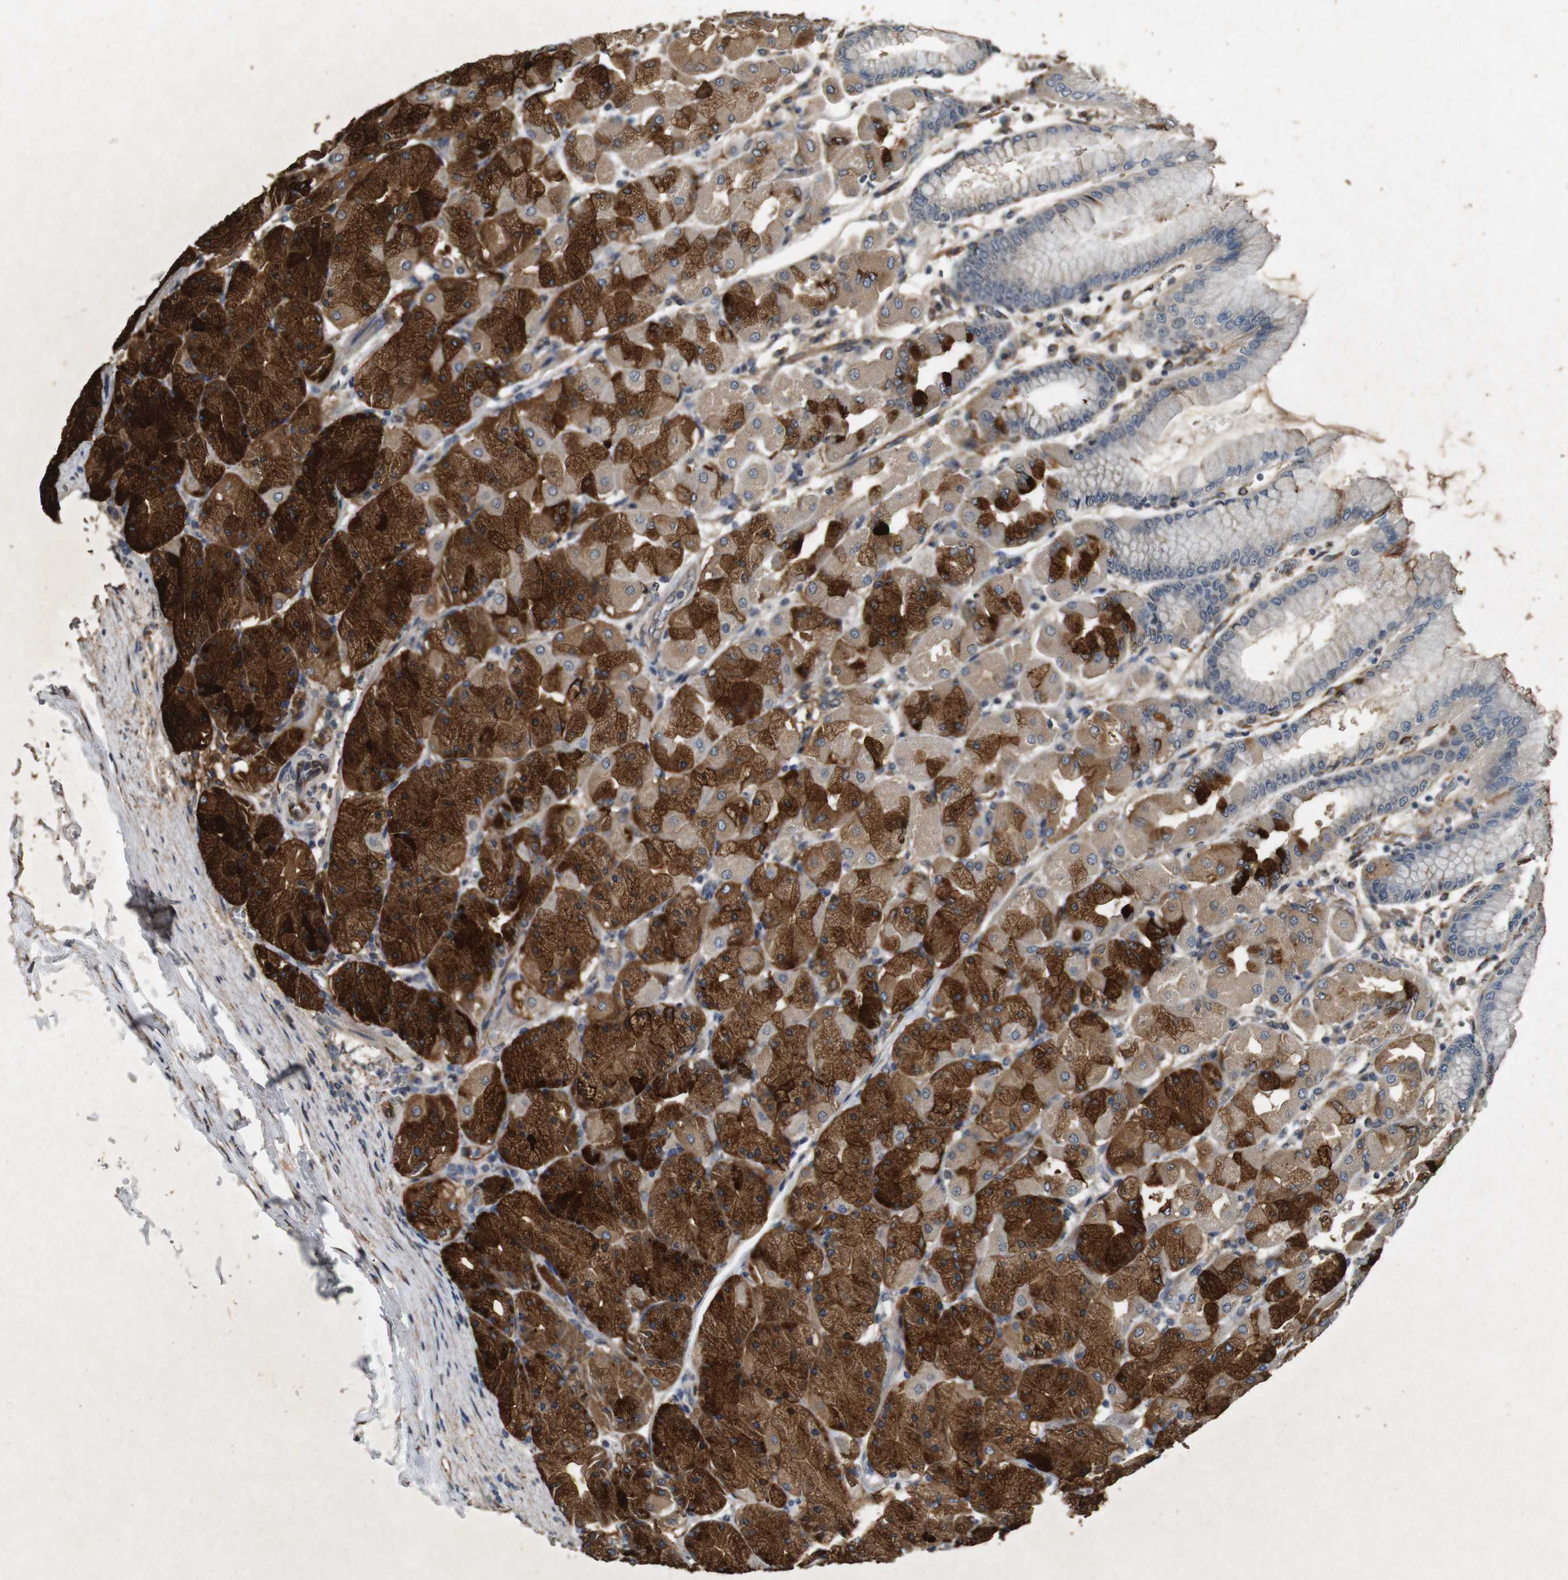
{"staining": {"intensity": "strong", "quantity": "25%-75%", "location": "cytoplasmic/membranous"}, "tissue": "stomach", "cell_type": "Glandular cells", "image_type": "normal", "snomed": [{"axis": "morphology", "description": "Normal tissue, NOS"}, {"axis": "topography", "description": "Stomach, upper"}], "caption": "A micrograph showing strong cytoplasmic/membranous staining in approximately 25%-75% of glandular cells in unremarkable stomach, as visualized by brown immunohistochemical staining.", "gene": "CNPY4", "patient": {"sex": "female", "age": 56}}